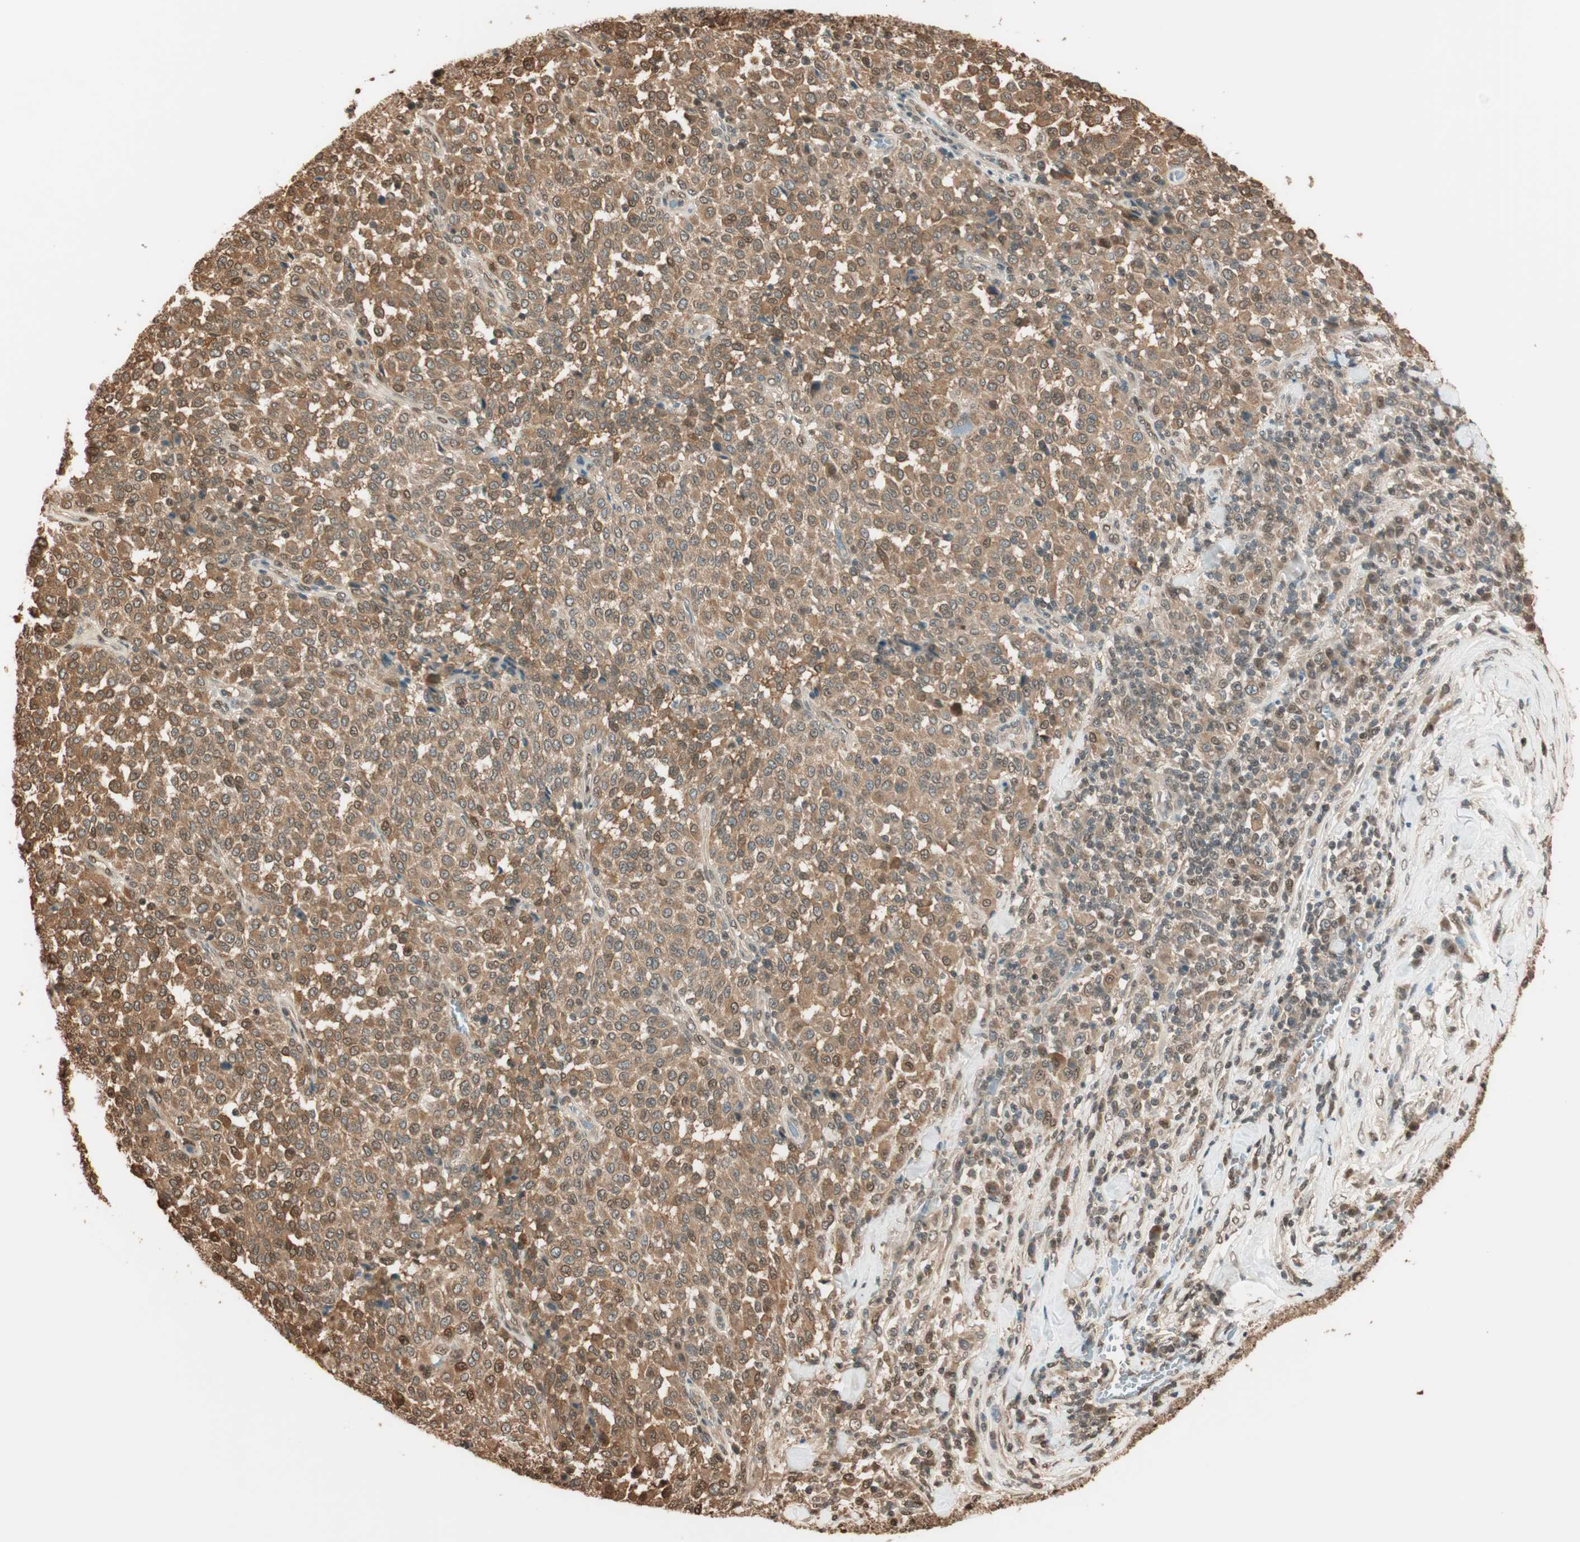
{"staining": {"intensity": "moderate", "quantity": ">75%", "location": "cytoplasmic/membranous"}, "tissue": "melanoma", "cell_type": "Tumor cells", "image_type": "cancer", "snomed": [{"axis": "morphology", "description": "Malignant melanoma, Metastatic site"}, {"axis": "topography", "description": "Pancreas"}], "caption": "Human melanoma stained with a brown dye displays moderate cytoplasmic/membranous positive positivity in about >75% of tumor cells.", "gene": "ZNF443", "patient": {"sex": "female", "age": 30}}